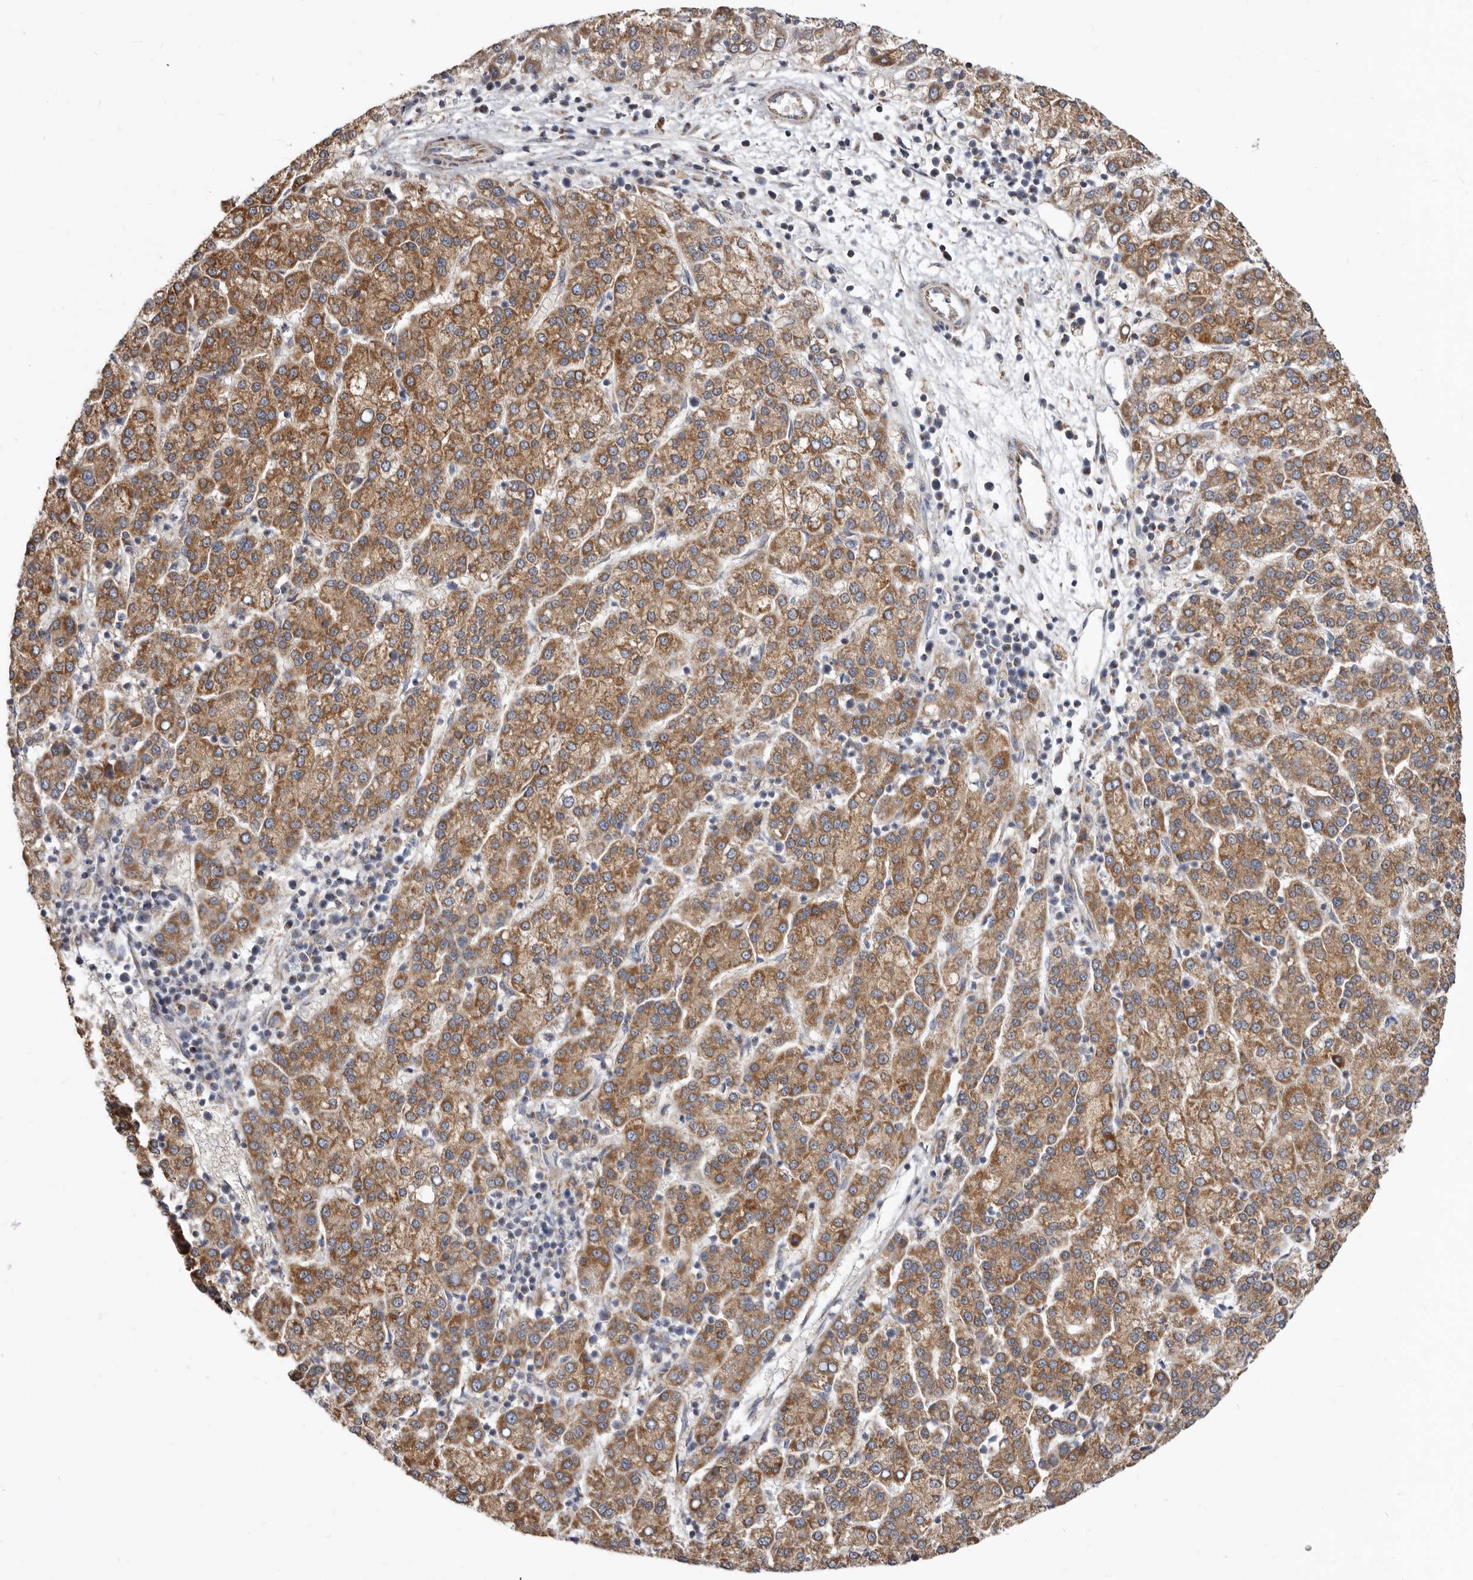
{"staining": {"intensity": "moderate", "quantity": ">75%", "location": "cytoplasmic/membranous"}, "tissue": "liver cancer", "cell_type": "Tumor cells", "image_type": "cancer", "snomed": [{"axis": "morphology", "description": "Carcinoma, Hepatocellular, NOS"}, {"axis": "topography", "description": "Liver"}], "caption": "Protein staining of hepatocellular carcinoma (liver) tissue shows moderate cytoplasmic/membranous positivity in about >75% of tumor cells.", "gene": "FMO2", "patient": {"sex": "female", "age": 58}}